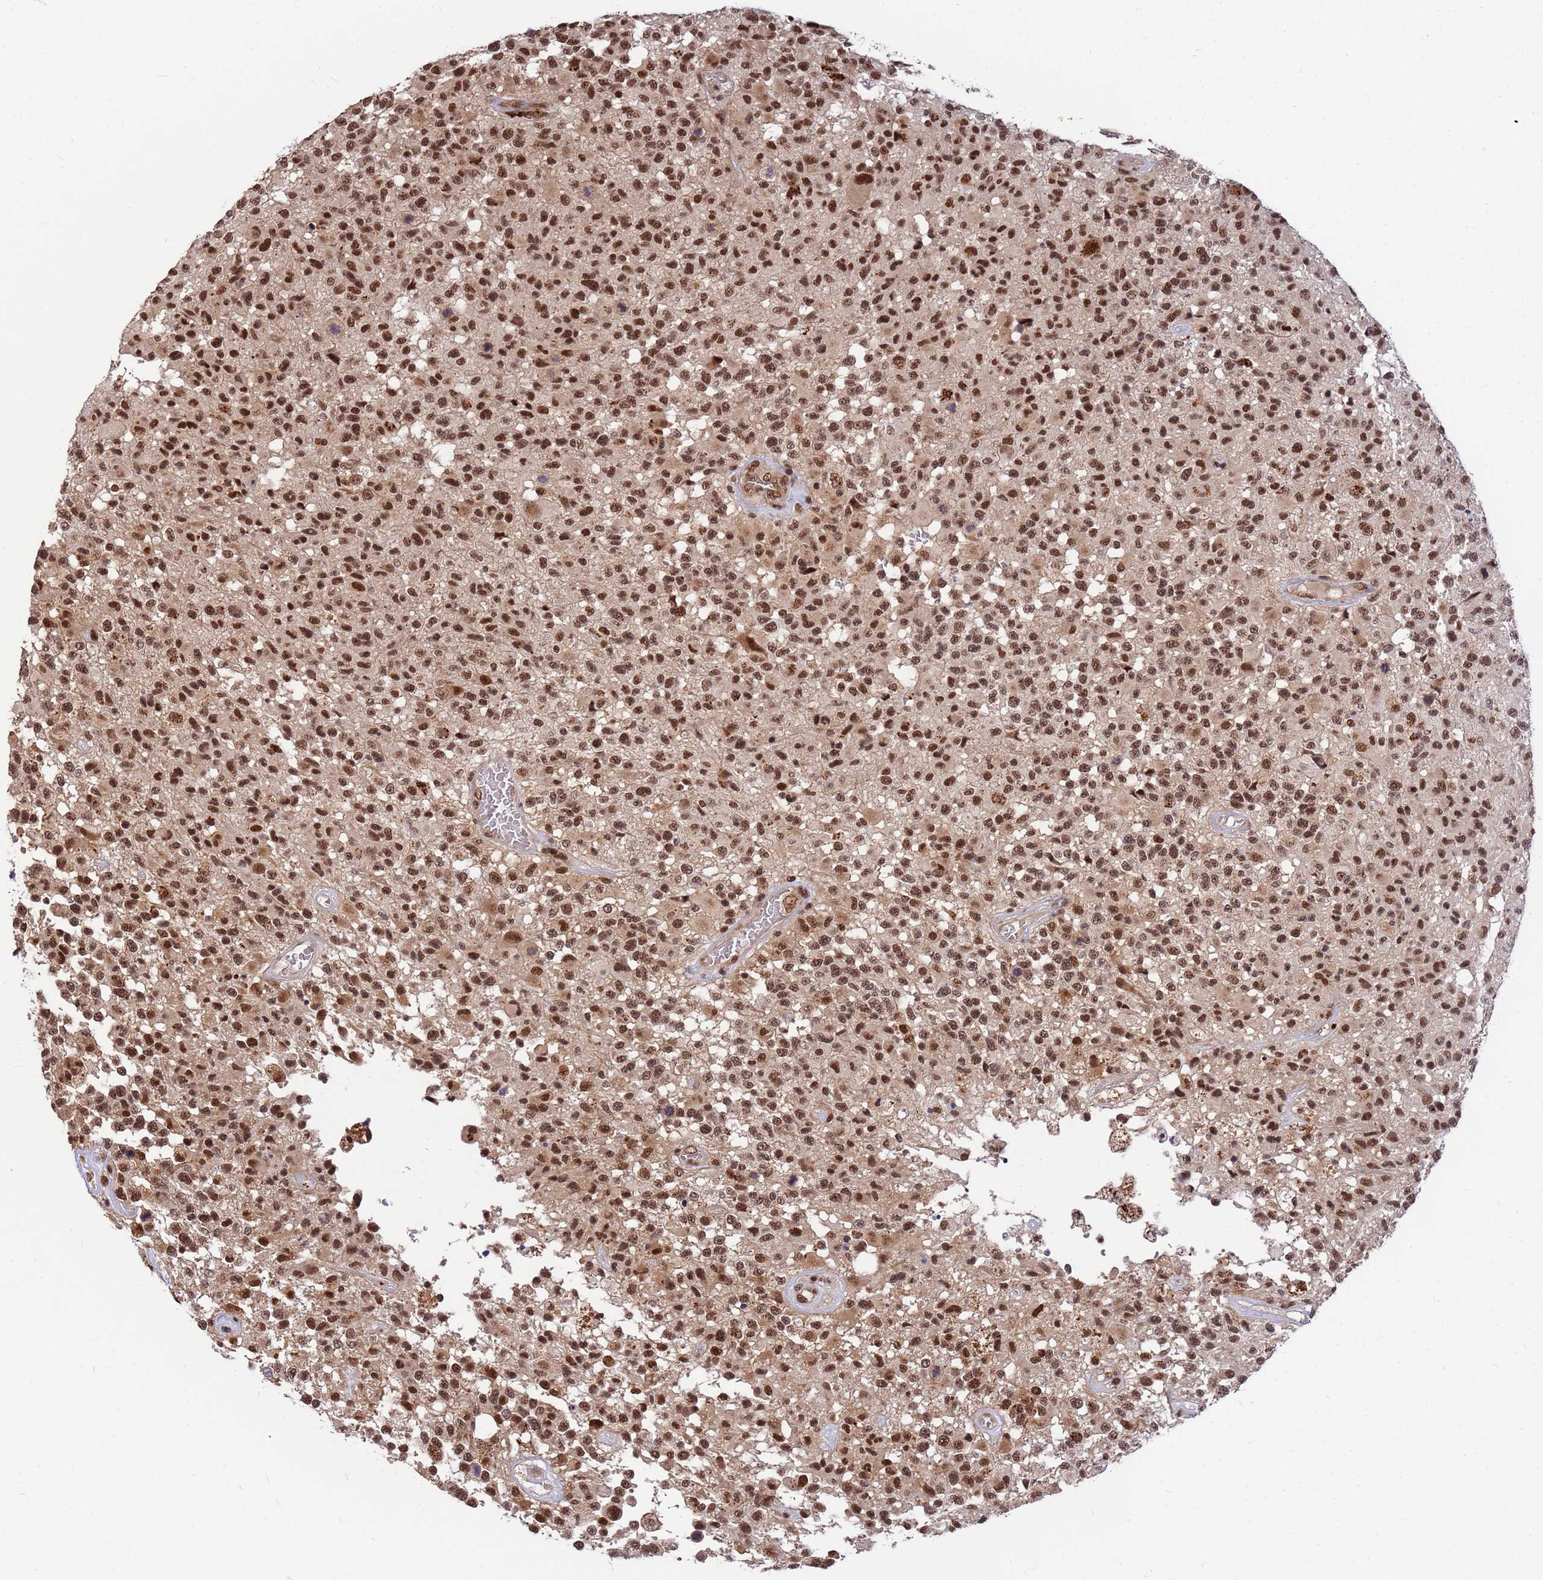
{"staining": {"intensity": "strong", "quantity": ">75%", "location": "cytoplasmic/membranous,nuclear"}, "tissue": "glioma", "cell_type": "Tumor cells", "image_type": "cancer", "snomed": [{"axis": "morphology", "description": "Glioma, malignant, High grade"}, {"axis": "morphology", "description": "Glioblastoma, NOS"}, {"axis": "topography", "description": "Brain"}], "caption": "Glioblastoma was stained to show a protein in brown. There is high levels of strong cytoplasmic/membranous and nuclear staining in about >75% of tumor cells.", "gene": "NCBP2", "patient": {"sex": "male", "age": 60}}